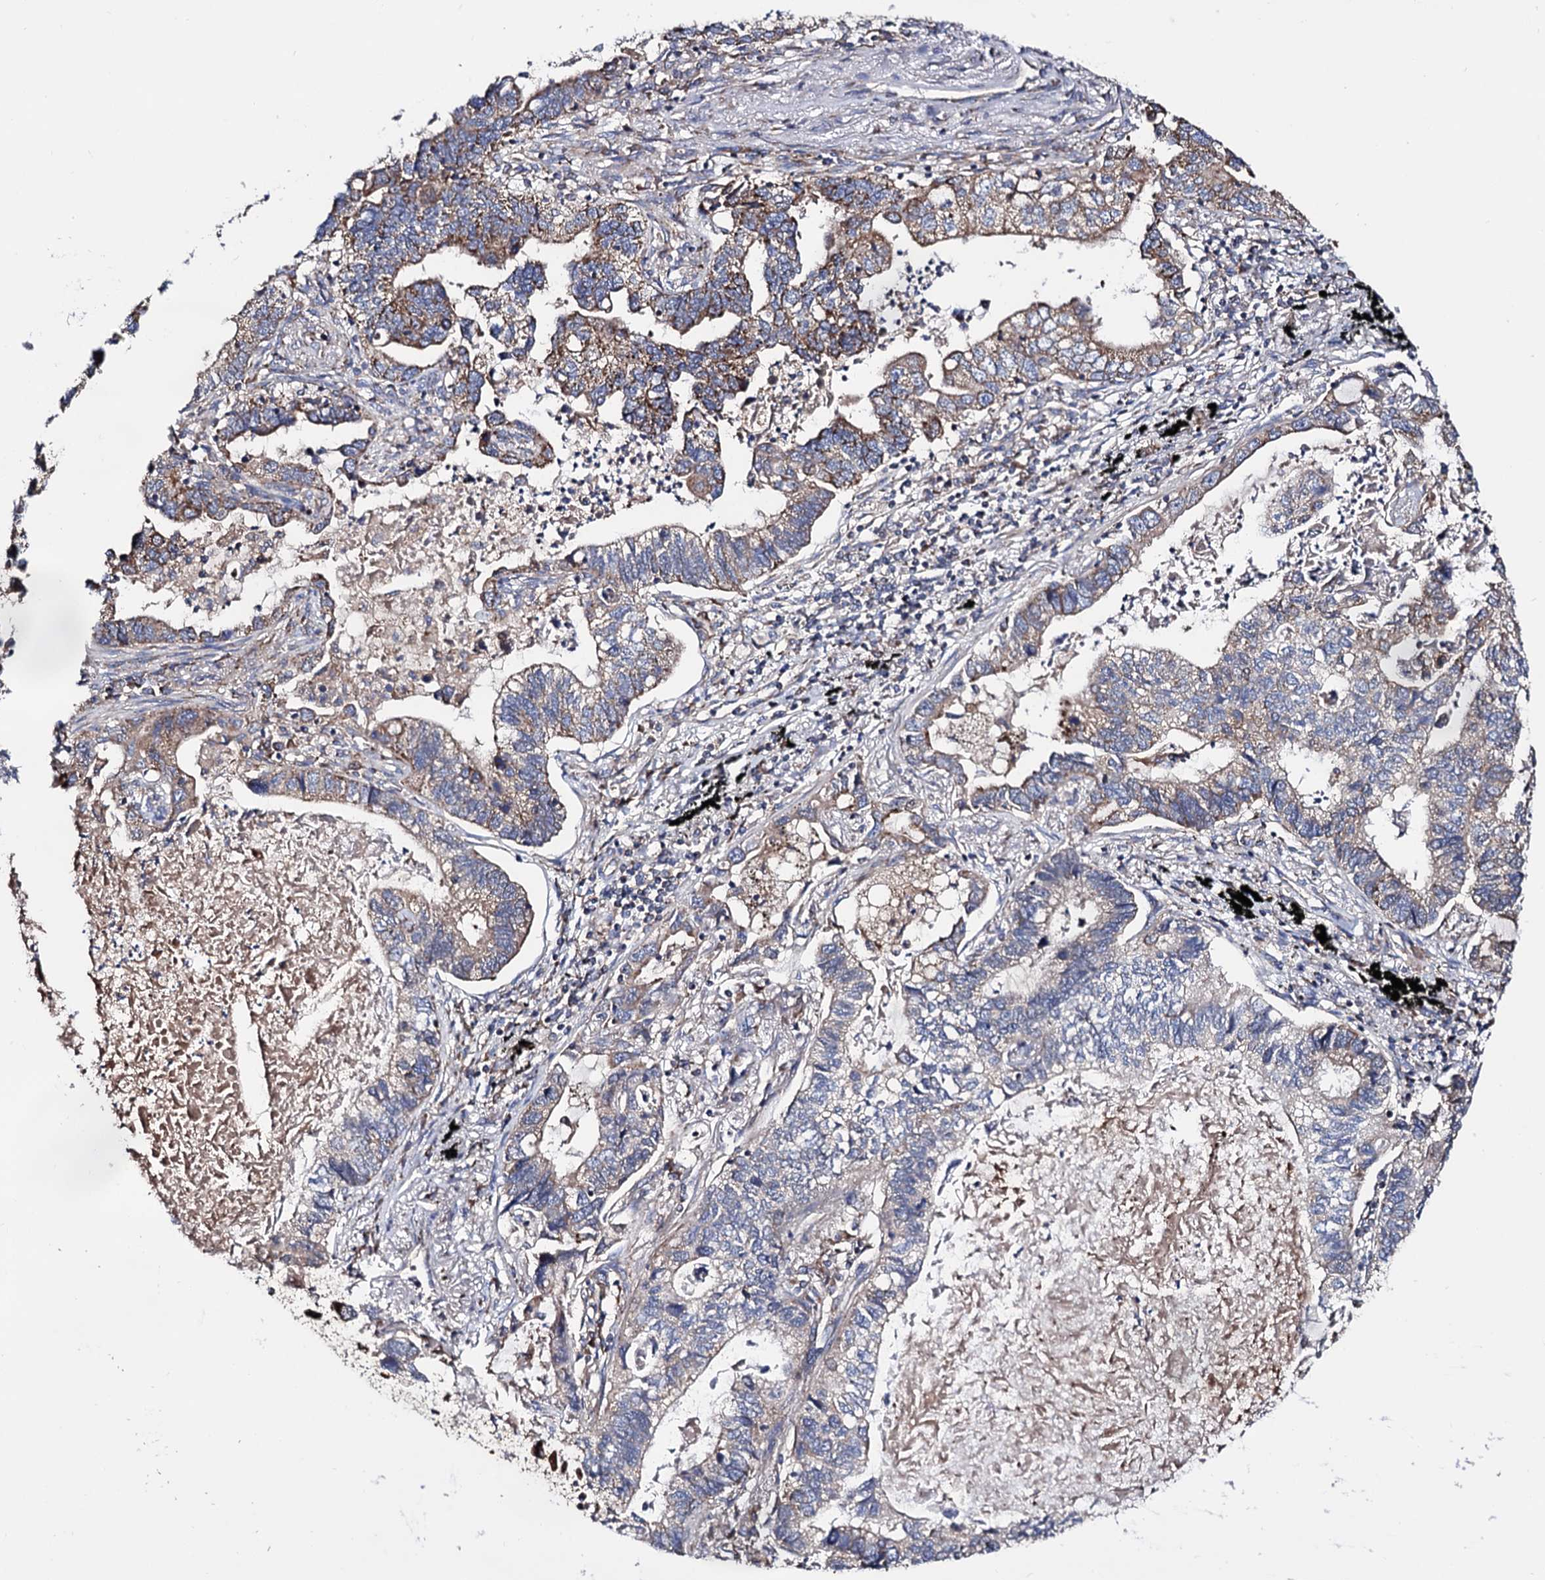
{"staining": {"intensity": "weak", "quantity": "<25%", "location": "cytoplasmic/membranous"}, "tissue": "lung cancer", "cell_type": "Tumor cells", "image_type": "cancer", "snomed": [{"axis": "morphology", "description": "Adenocarcinoma, NOS"}, {"axis": "topography", "description": "Lung"}], "caption": "Immunohistochemistry (IHC) histopathology image of neoplastic tissue: lung adenocarcinoma stained with DAB displays no significant protein staining in tumor cells. The staining is performed using DAB (3,3'-diaminobenzidine) brown chromogen with nuclei counter-stained in using hematoxylin.", "gene": "IQCH", "patient": {"sex": "male", "age": 67}}